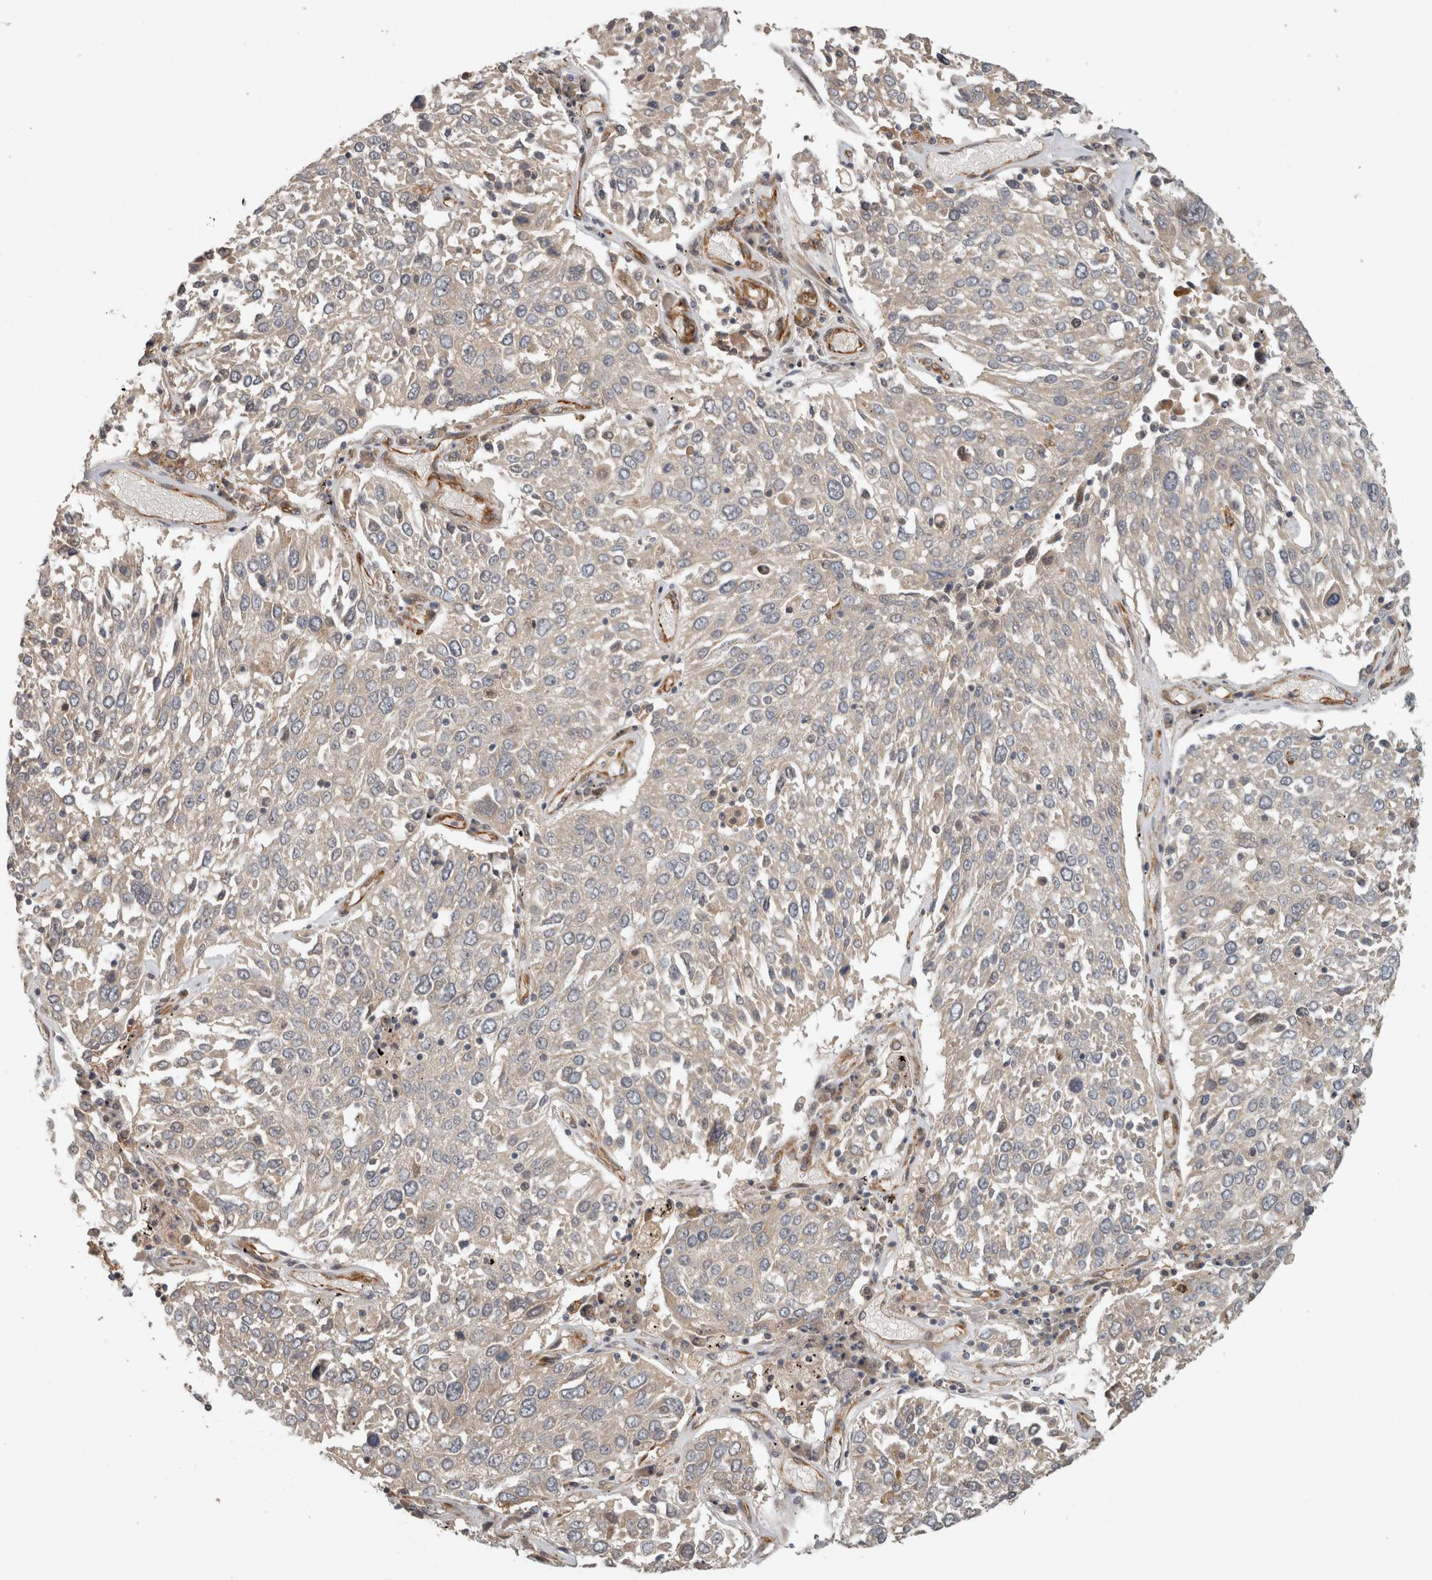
{"staining": {"intensity": "negative", "quantity": "none", "location": "none"}, "tissue": "lung cancer", "cell_type": "Tumor cells", "image_type": "cancer", "snomed": [{"axis": "morphology", "description": "Squamous cell carcinoma, NOS"}, {"axis": "topography", "description": "Lung"}], "caption": "The histopathology image reveals no staining of tumor cells in squamous cell carcinoma (lung).", "gene": "SIPA1L2", "patient": {"sex": "male", "age": 65}}